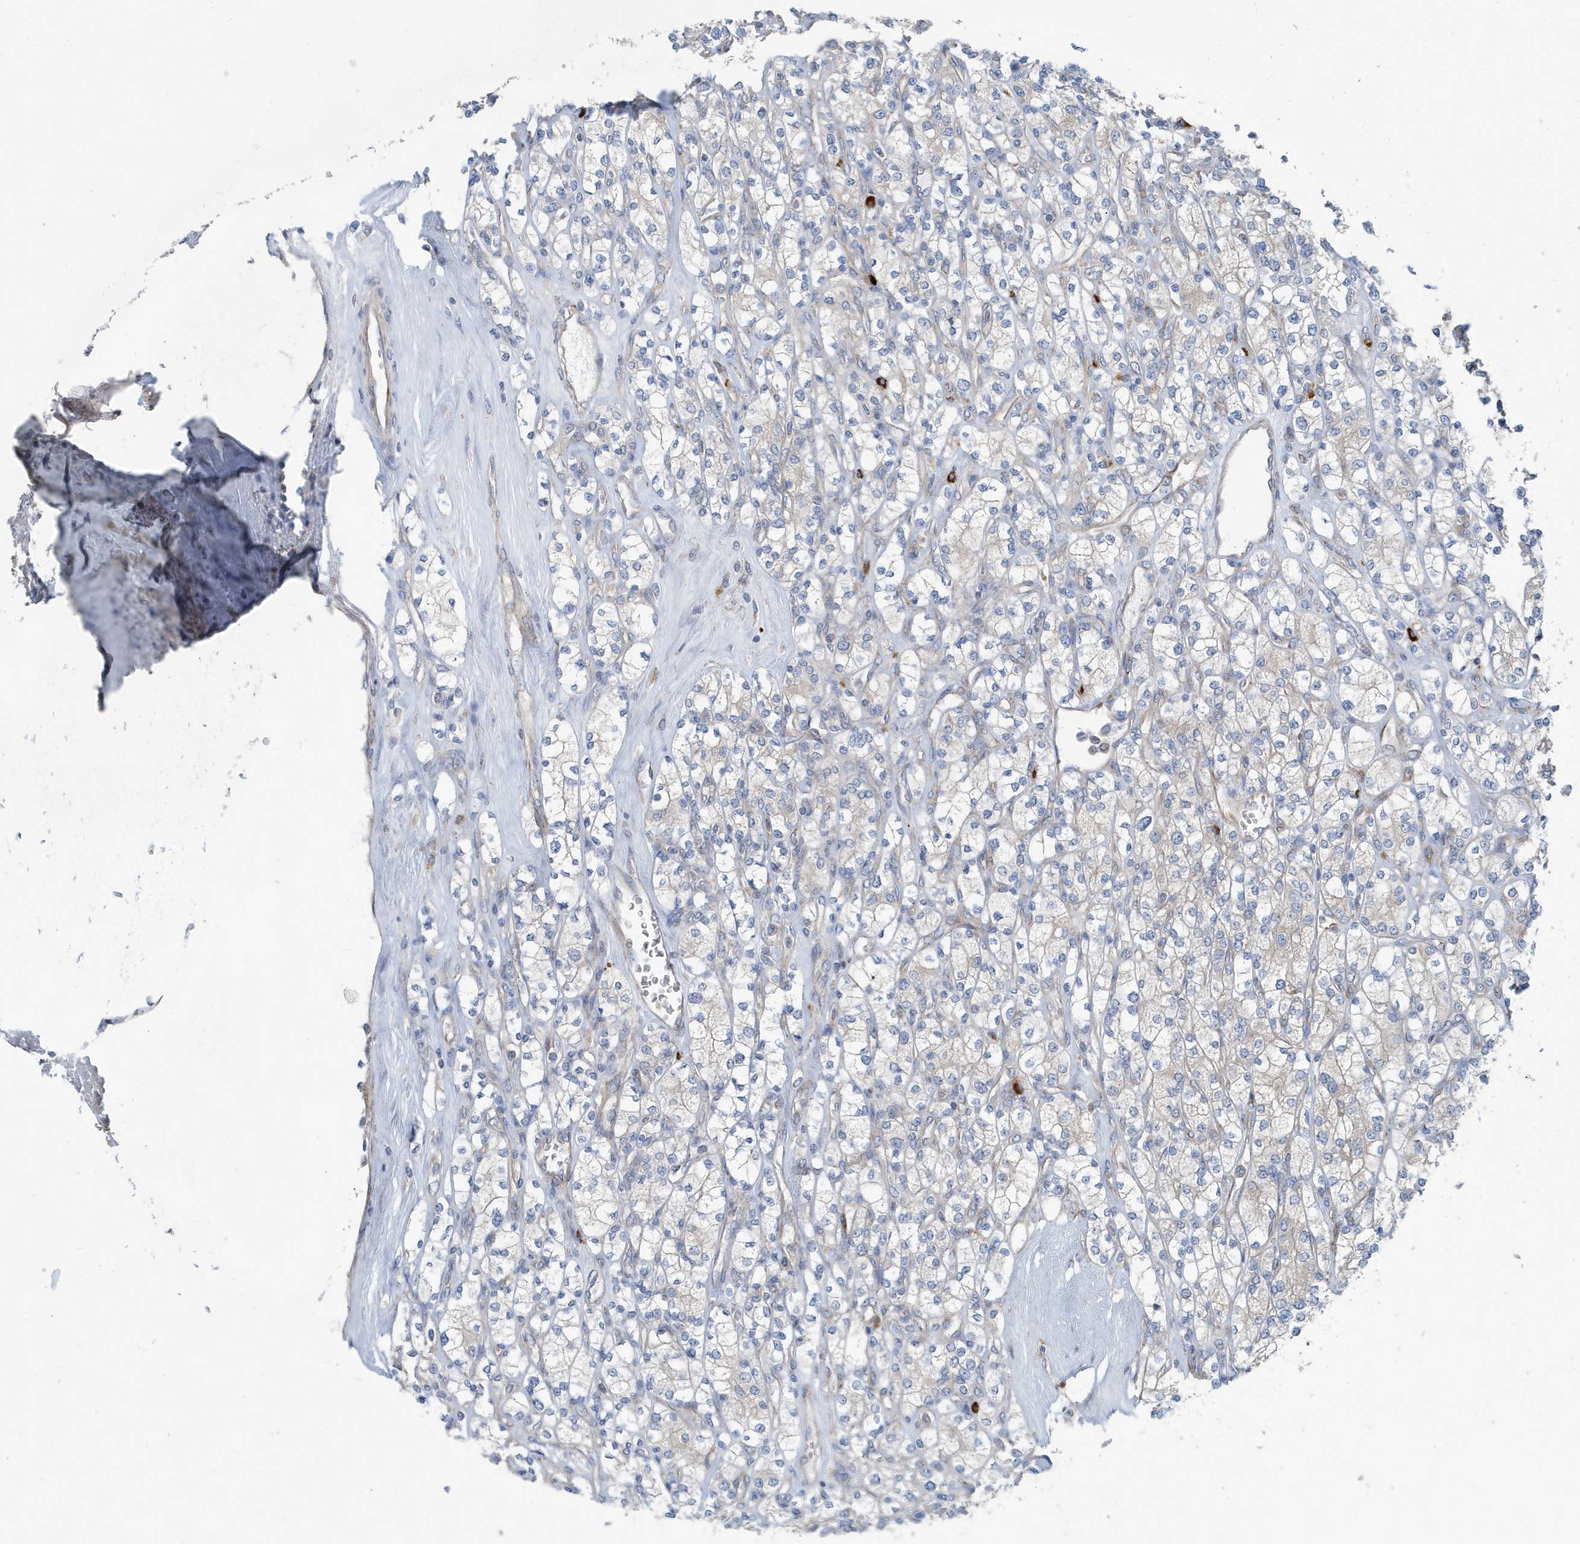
{"staining": {"intensity": "negative", "quantity": "none", "location": "none"}, "tissue": "renal cancer", "cell_type": "Tumor cells", "image_type": "cancer", "snomed": [{"axis": "morphology", "description": "Adenocarcinoma, NOS"}, {"axis": "topography", "description": "Kidney"}], "caption": "Adenocarcinoma (renal) was stained to show a protein in brown. There is no significant staining in tumor cells. (Stains: DAB immunohistochemistry with hematoxylin counter stain, Microscopy: brightfield microscopy at high magnification).", "gene": "PPM1M", "patient": {"sex": "male", "age": 77}}